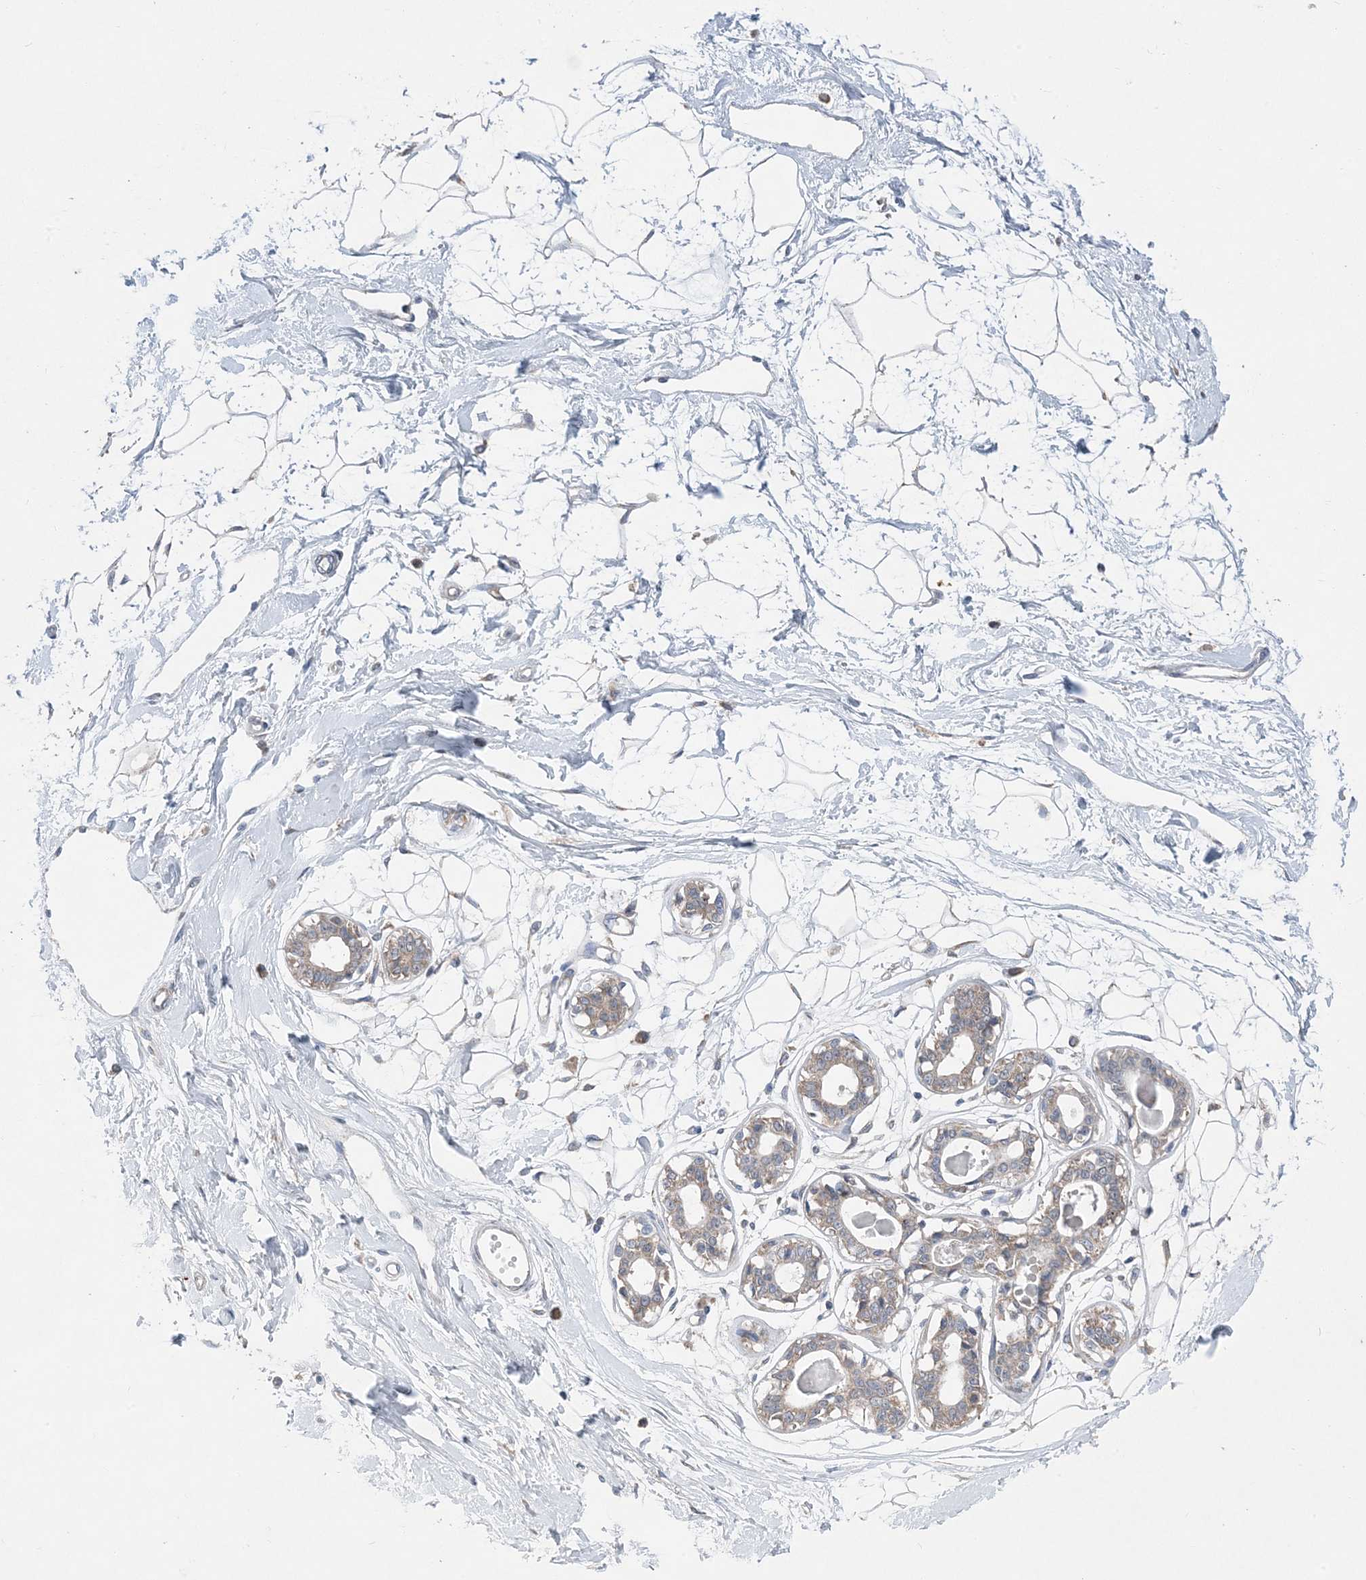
{"staining": {"intensity": "negative", "quantity": "none", "location": "none"}, "tissue": "breast", "cell_type": "Adipocytes", "image_type": "normal", "snomed": [{"axis": "morphology", "description": "Normal tissue, NOS"}, {"axis": "topography", "description": "Breast"}], "caption": "Immunohistochemistry (IHC) micrograph of benign breast stained for a protein (brown), which reveals no positivity in adipocytes. The staining is performed using DAB (3,3'-diaminobenzidine) brown chromogen with nuclei counter-stained in using hematoxylin.", "gene": "DHX30", "patient": {"sex": "female", "age": 45}}